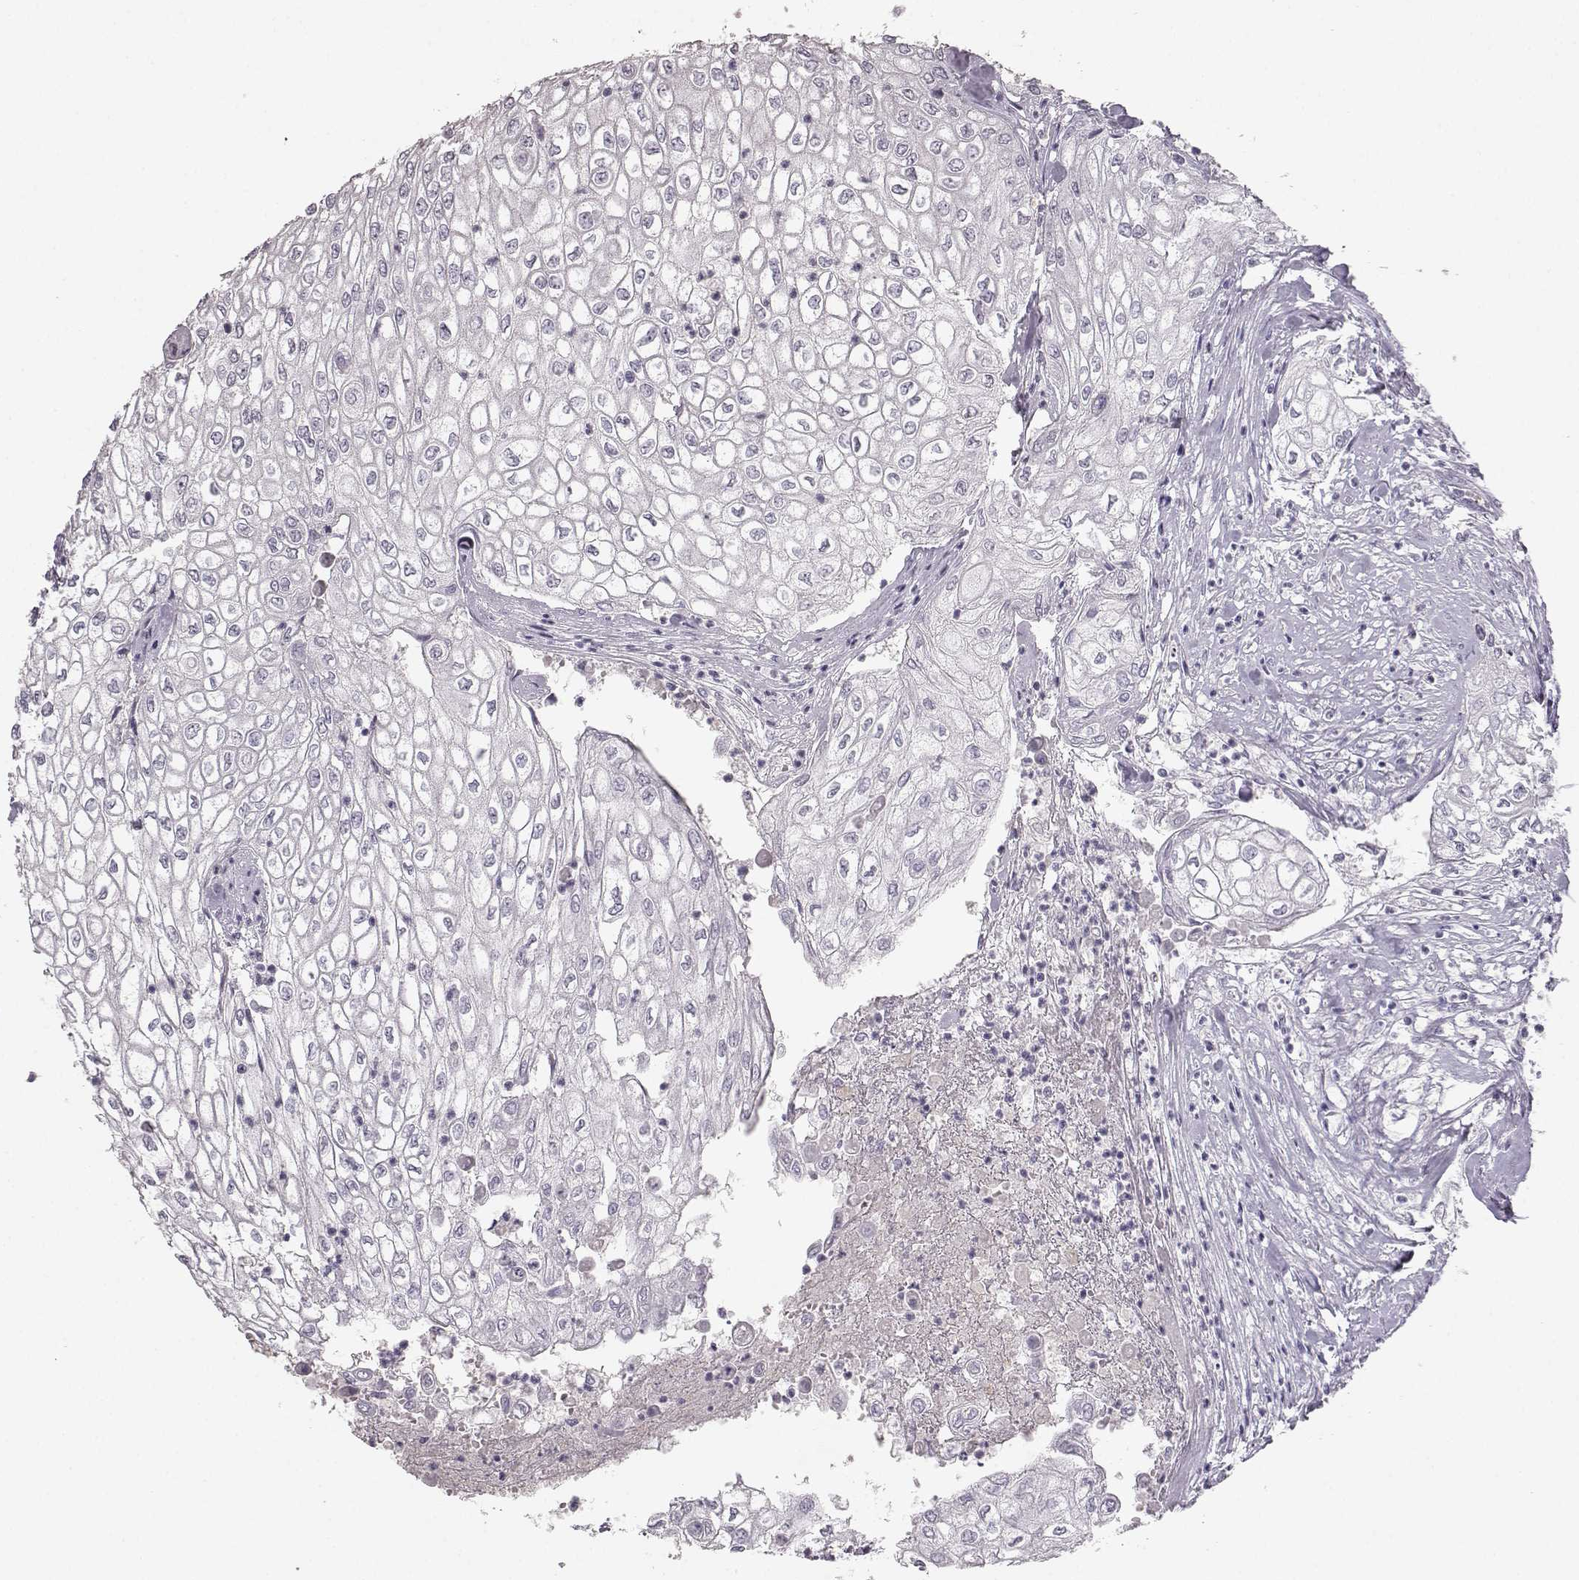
{"staining": {"intensity": "negative", "quantity": "none", "location": "none"}, "tissue": "urothelial cancer", "cell_type": "Tumor cells", "image_type": "cancer", "snomed": [{"axis": "morphology", "description": "Urothelial carcinoma, High grade"}, {"axis": "topography", "description": "Urinary bladder"}], "caption": "The histopathology image demonstrates no significant positivity in tumor cells of high-grade urothelial carcinoma. (Stains: DAB immunohistochemistry (IHC) with hematoxylin counter stain, Microscopy: brightfield microscopy at high magnification).", "gene": "BFSP2", "patient": {"sex": "male", "age": 62}}